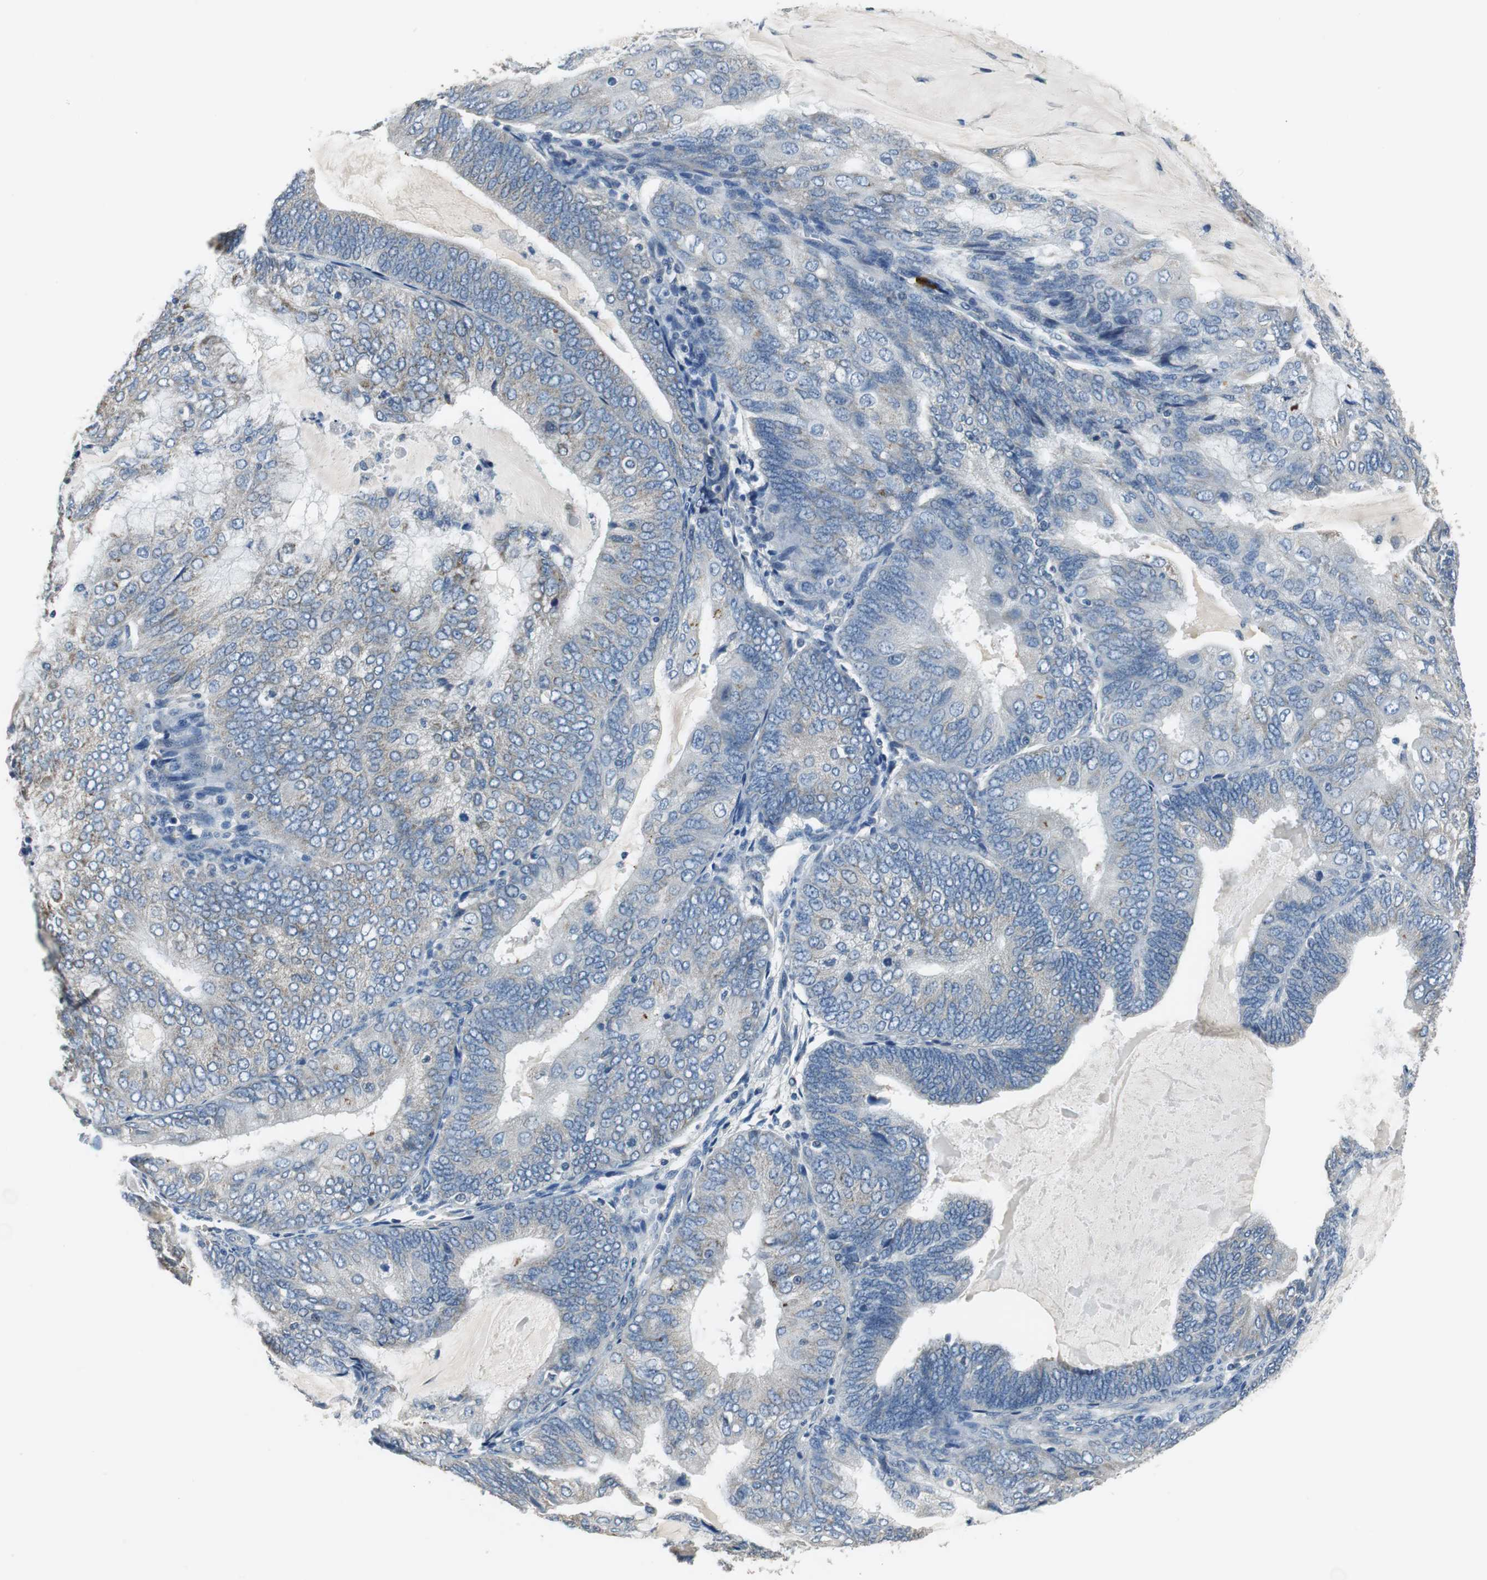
{"staining": {"intensity": "negative", "quantity": "none", "location": "none"}, "tissue": "endometrial cancer", "cell_type": "Tumor cells", "image_type": "cancer", "snomed": [{"axis": "morphology", "description": "Adenocarcinoma, NOS"}, {"axis": "topography", "description": "Endometrium"}], "caption": "Tumor cells are negative for protein expression in human adenocarcinoma (endometrial).", "gene": "MTIF2", "patient": {"sex": "female", "age": 81}}